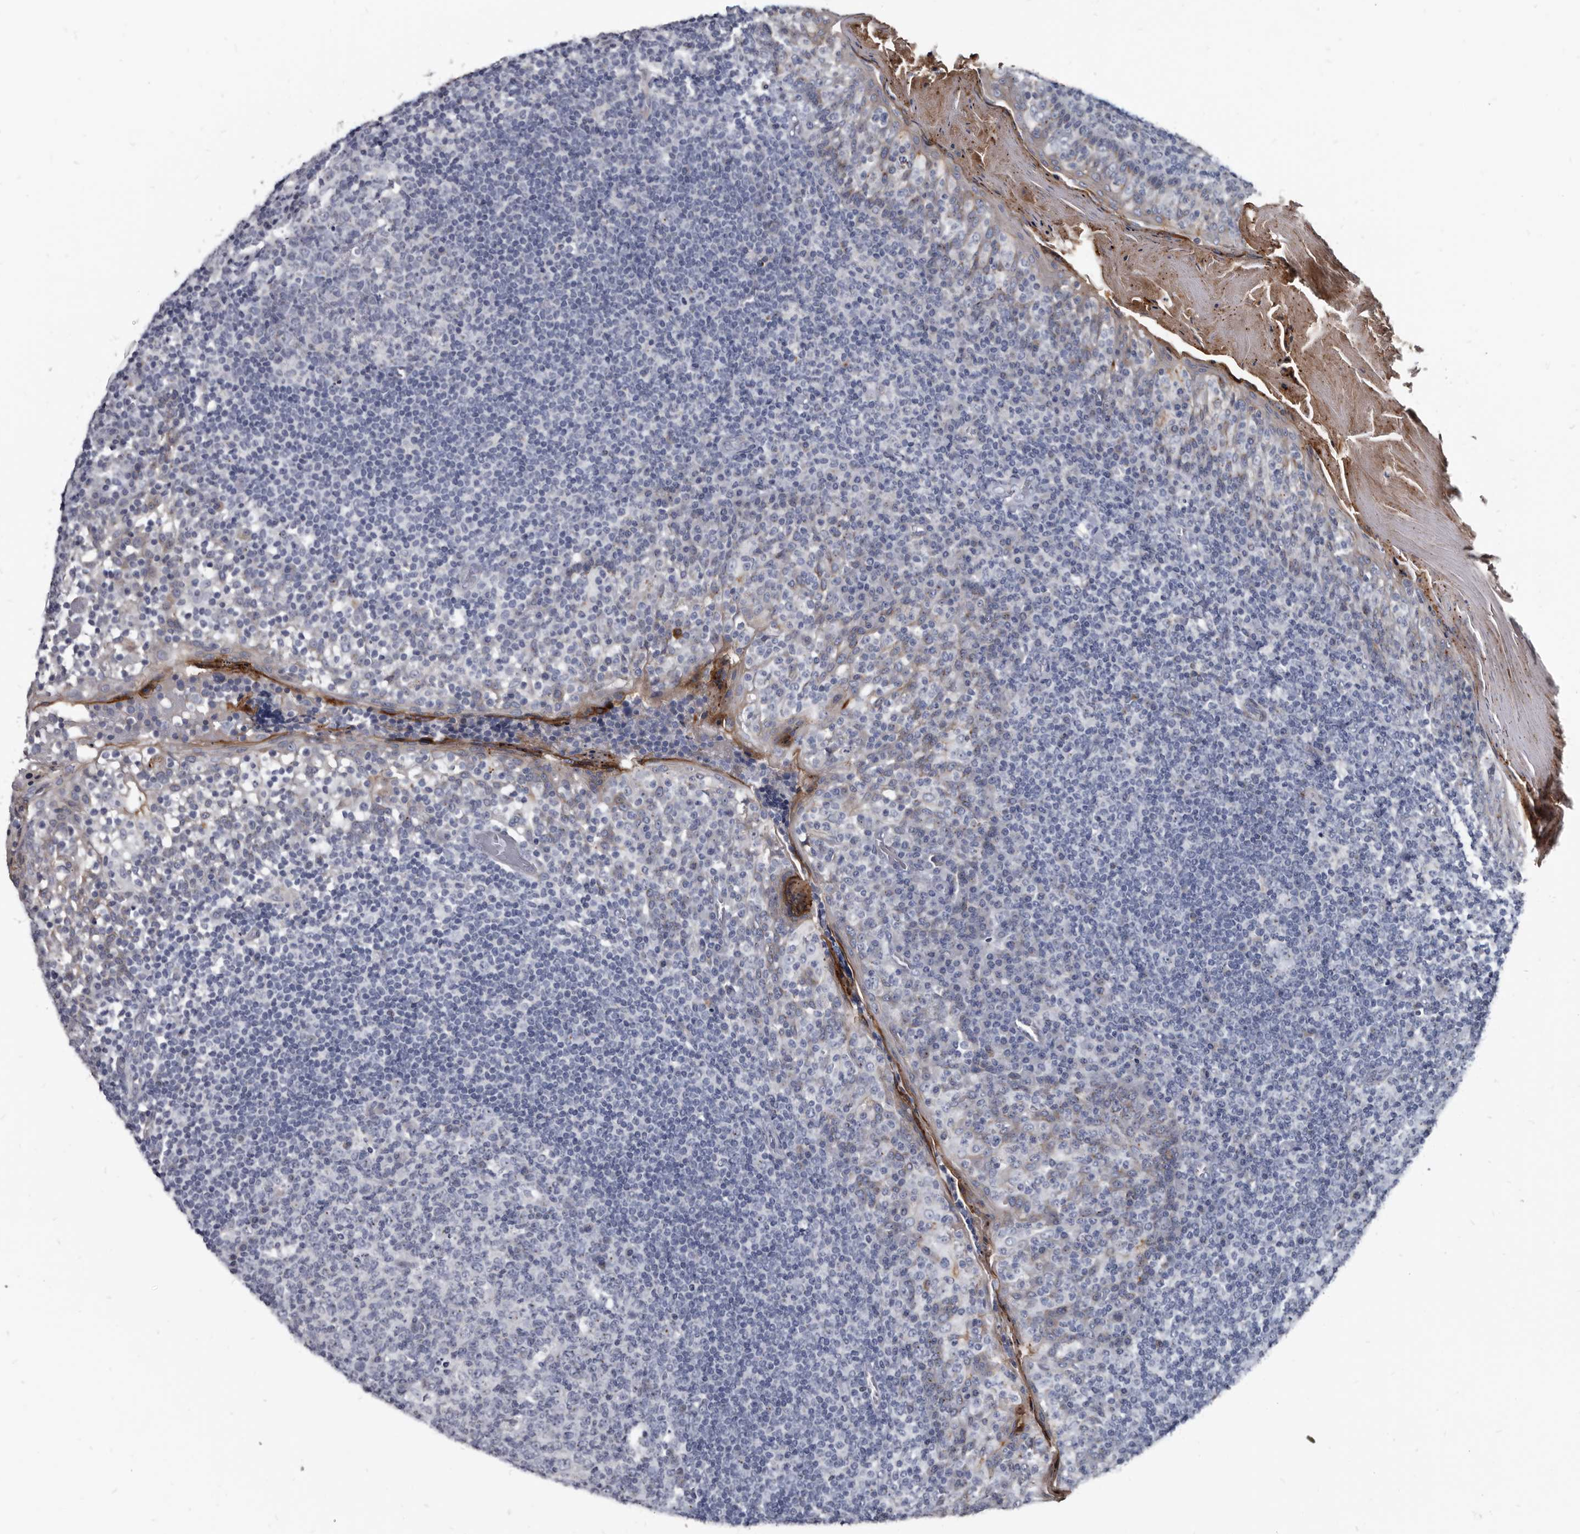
{"staining": {"intensity": "negative", "quantity": "none", "location": "none"}, "tissue": "tonsil", "cell_type": "Germinal center cells", "image_type": "normal", "snomed": [{"axis": "morphology", "description": "Normal tissue, NOS"}, {"axis": "topography", "description": "Tonsil"}], "caption": "This is an immunohistochemistry photomicrograph of unremarkable human tonsil. There is no positivity in germinal center cells.", "gene": "PRSS8", "patient": {"sex": "female", "age": 19}}